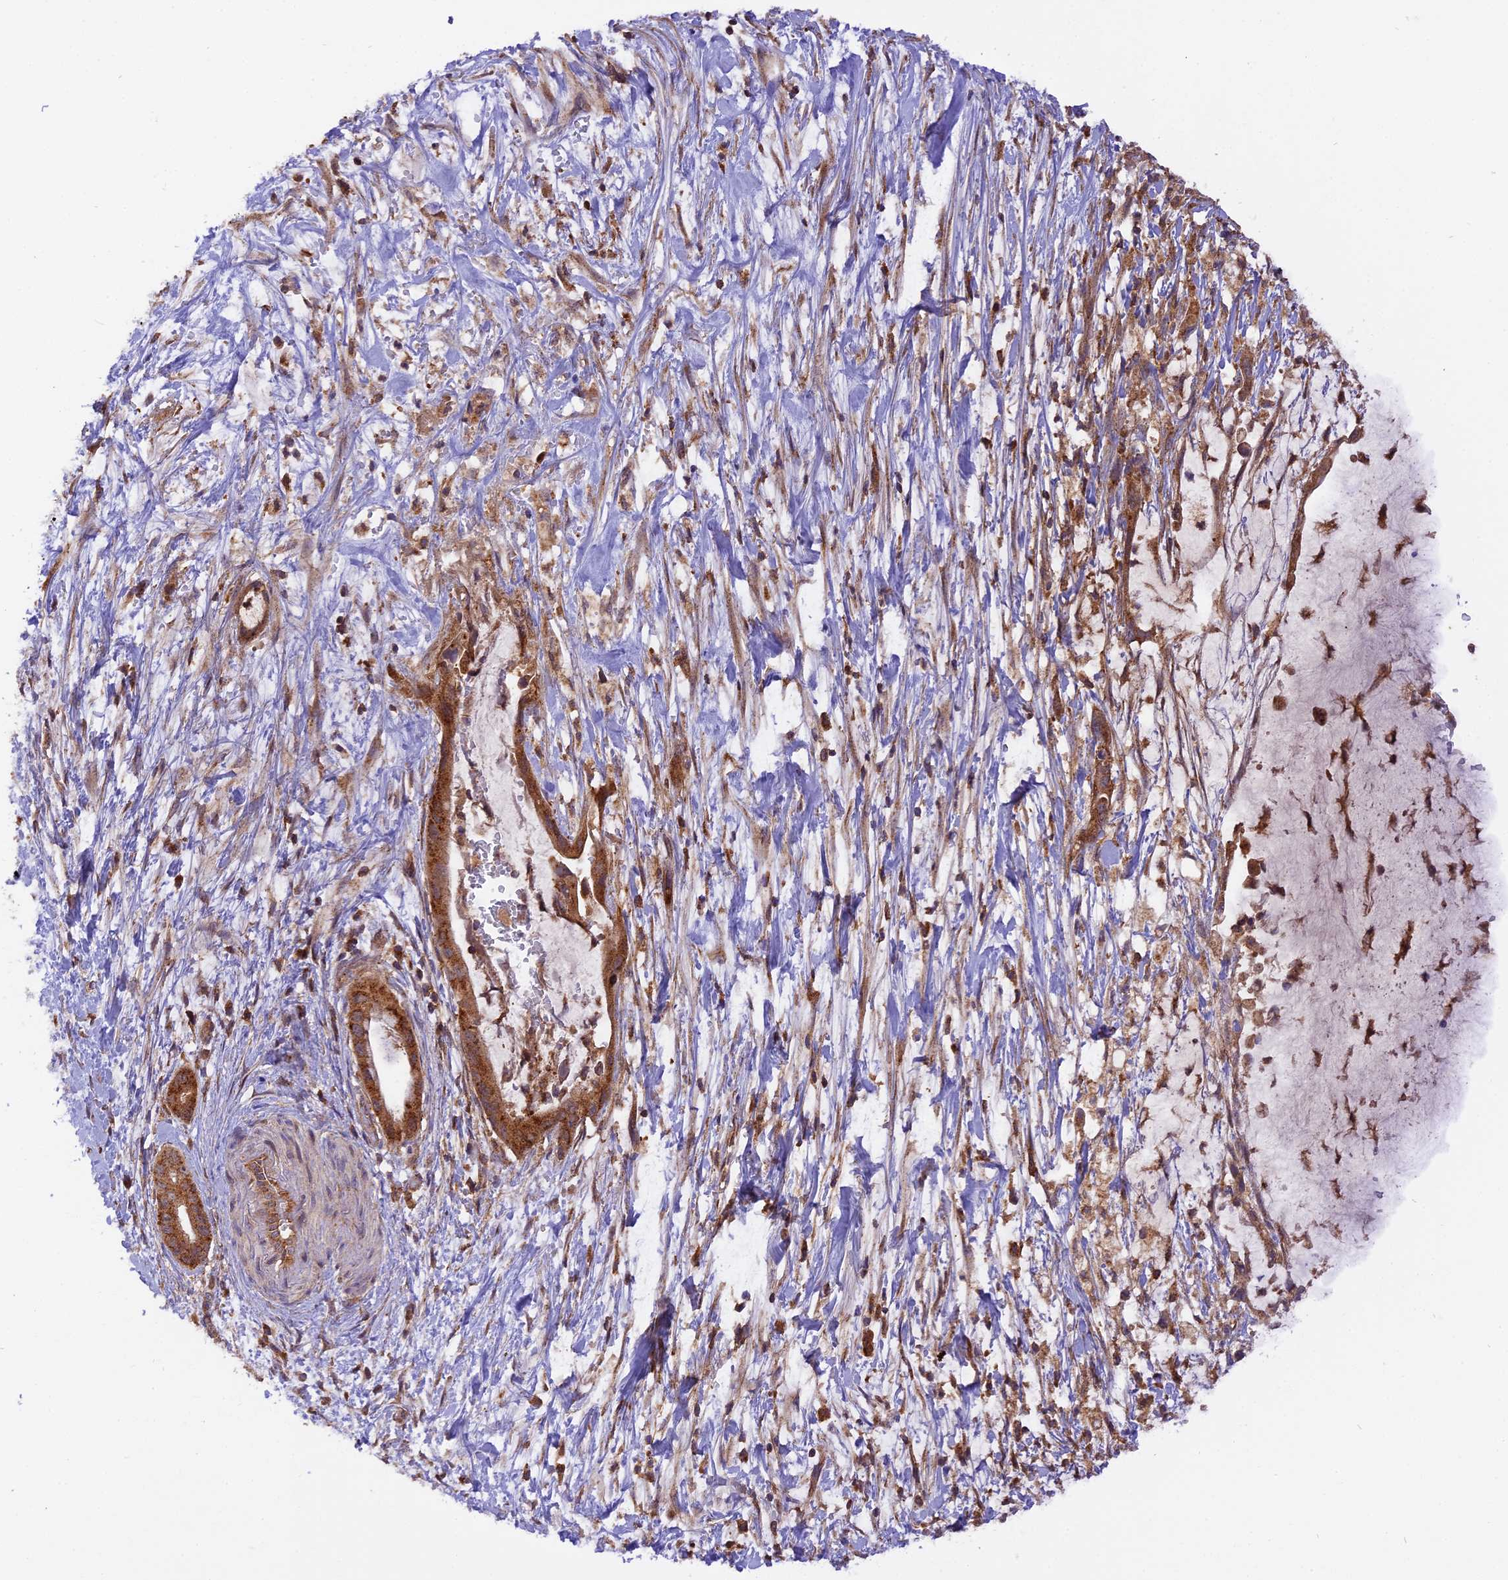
{"staining": {"intensity": "moderate", "quantity": ">75%", "location": "cytoplasmic/membranous"}, "tissue": "pancreatic cancer", "cell_type": "Tumor cells", "image_type": "cancer", "snomed": [{"axis": "morphology", "description": "Adenocarcinoma, NOS"}, {"axis": "topography", "description": "Pancreas"}], "caption": "Pancreatic cancer (adenocarcinoma) was stained to show a protein in brown. There is medium levels of moderate cytoplasmic/membranous positivity in approximately >75% of tumor cells.", "gene": "PEX3", "patient": {"sex": "male", "age": 48}}